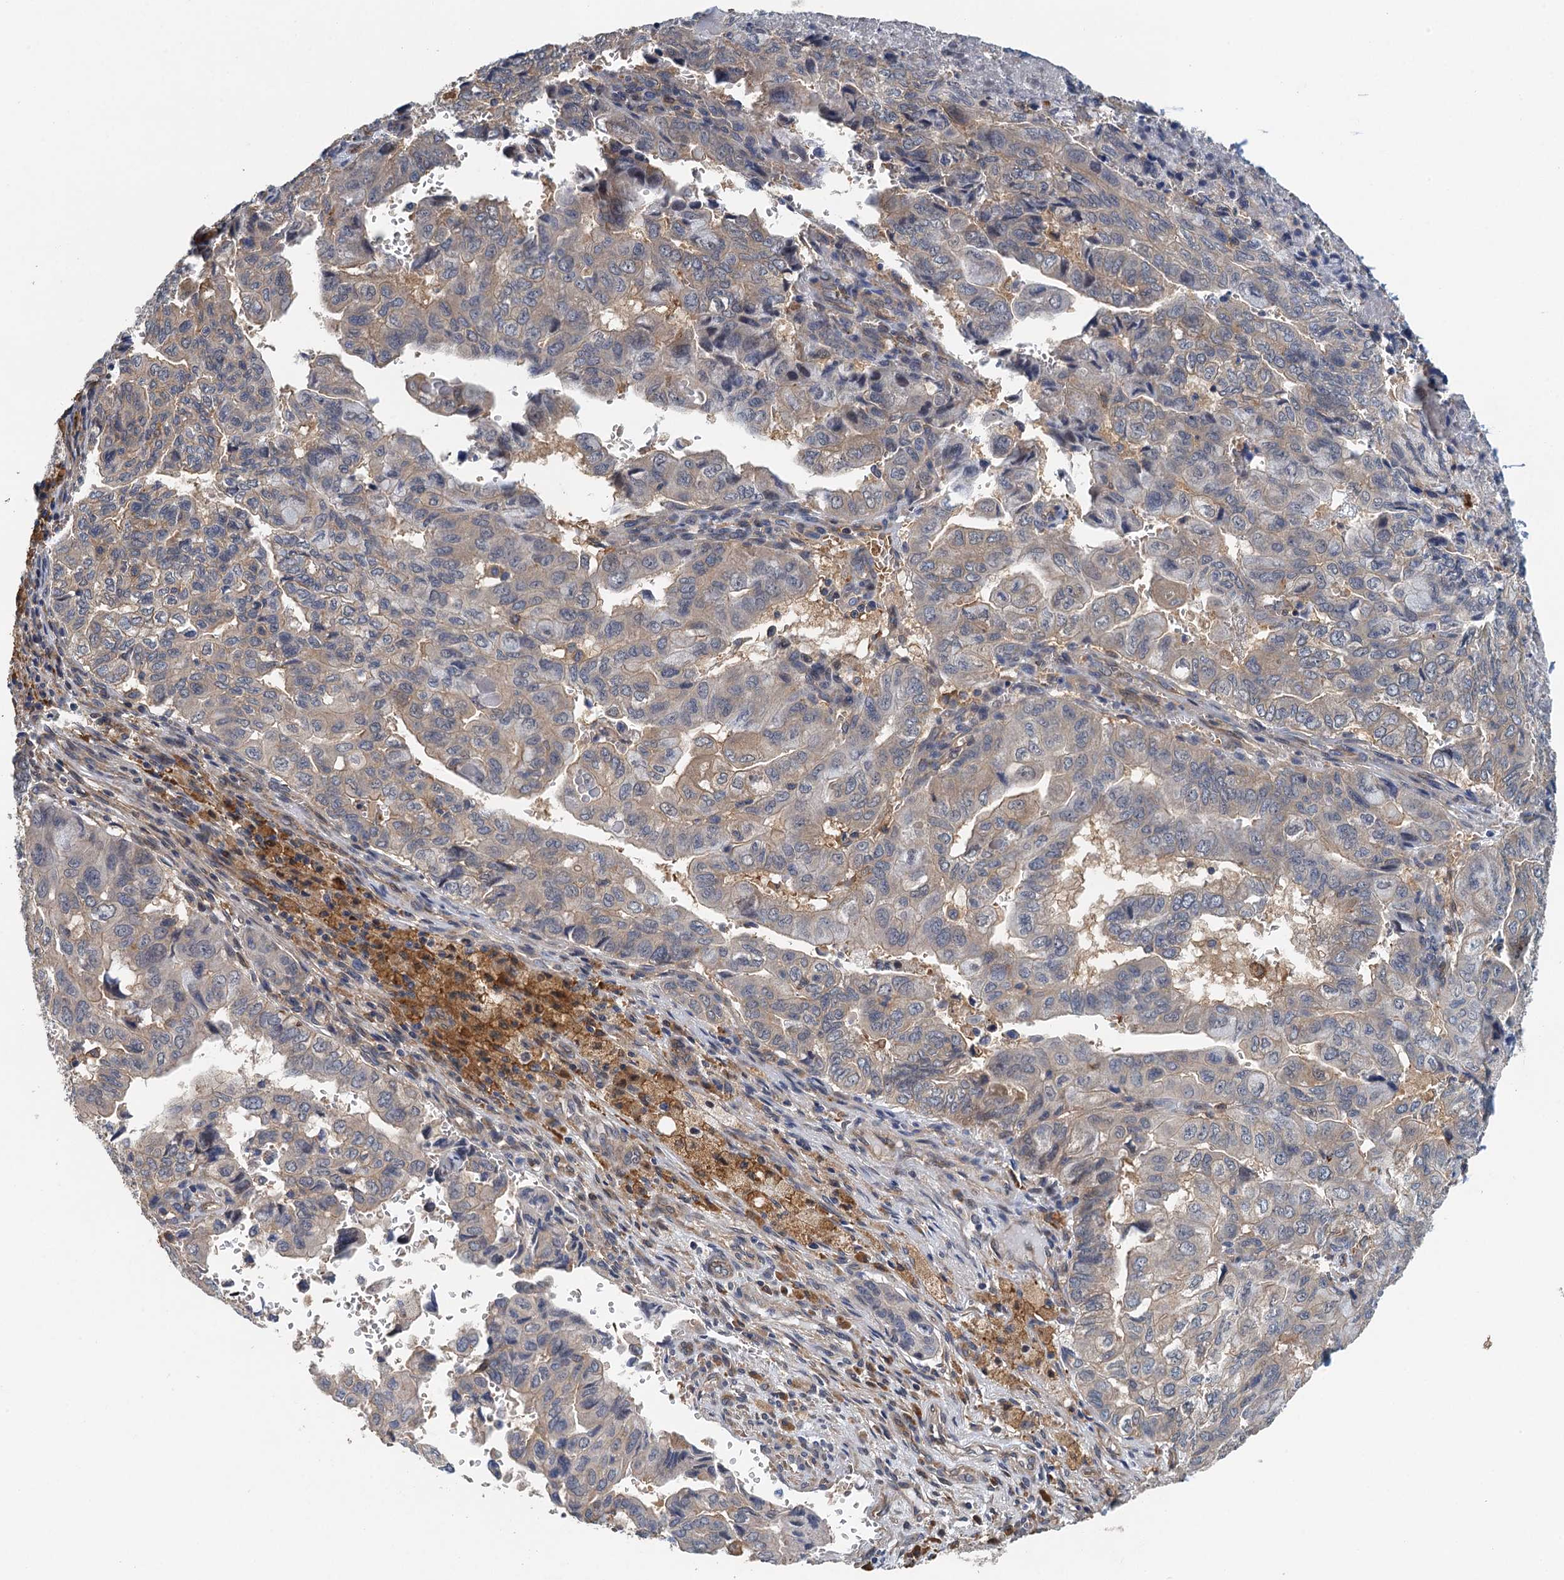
{"staining": {"intensity": "weak", "quantity": "25%-75%", "location": "cytoplasmic/membranous"}, "tissue": "pancreatic cancer", "cell_type": "Tumor cells", "image_type": "cancer", "snomed": [{"axis": "morphology", "description": "Adenocarcinoma, NOS"}, {"axis": "topography", "description": "Pancreas"}], "caption": "A brown stain labels weak cytoplasmic/membranous positivity of a protein in human pancreatic cancer (adenocarcinoma) tumor cells.", "gene": "RSAD2", "patient": {"sex": "male", "age": 51}}